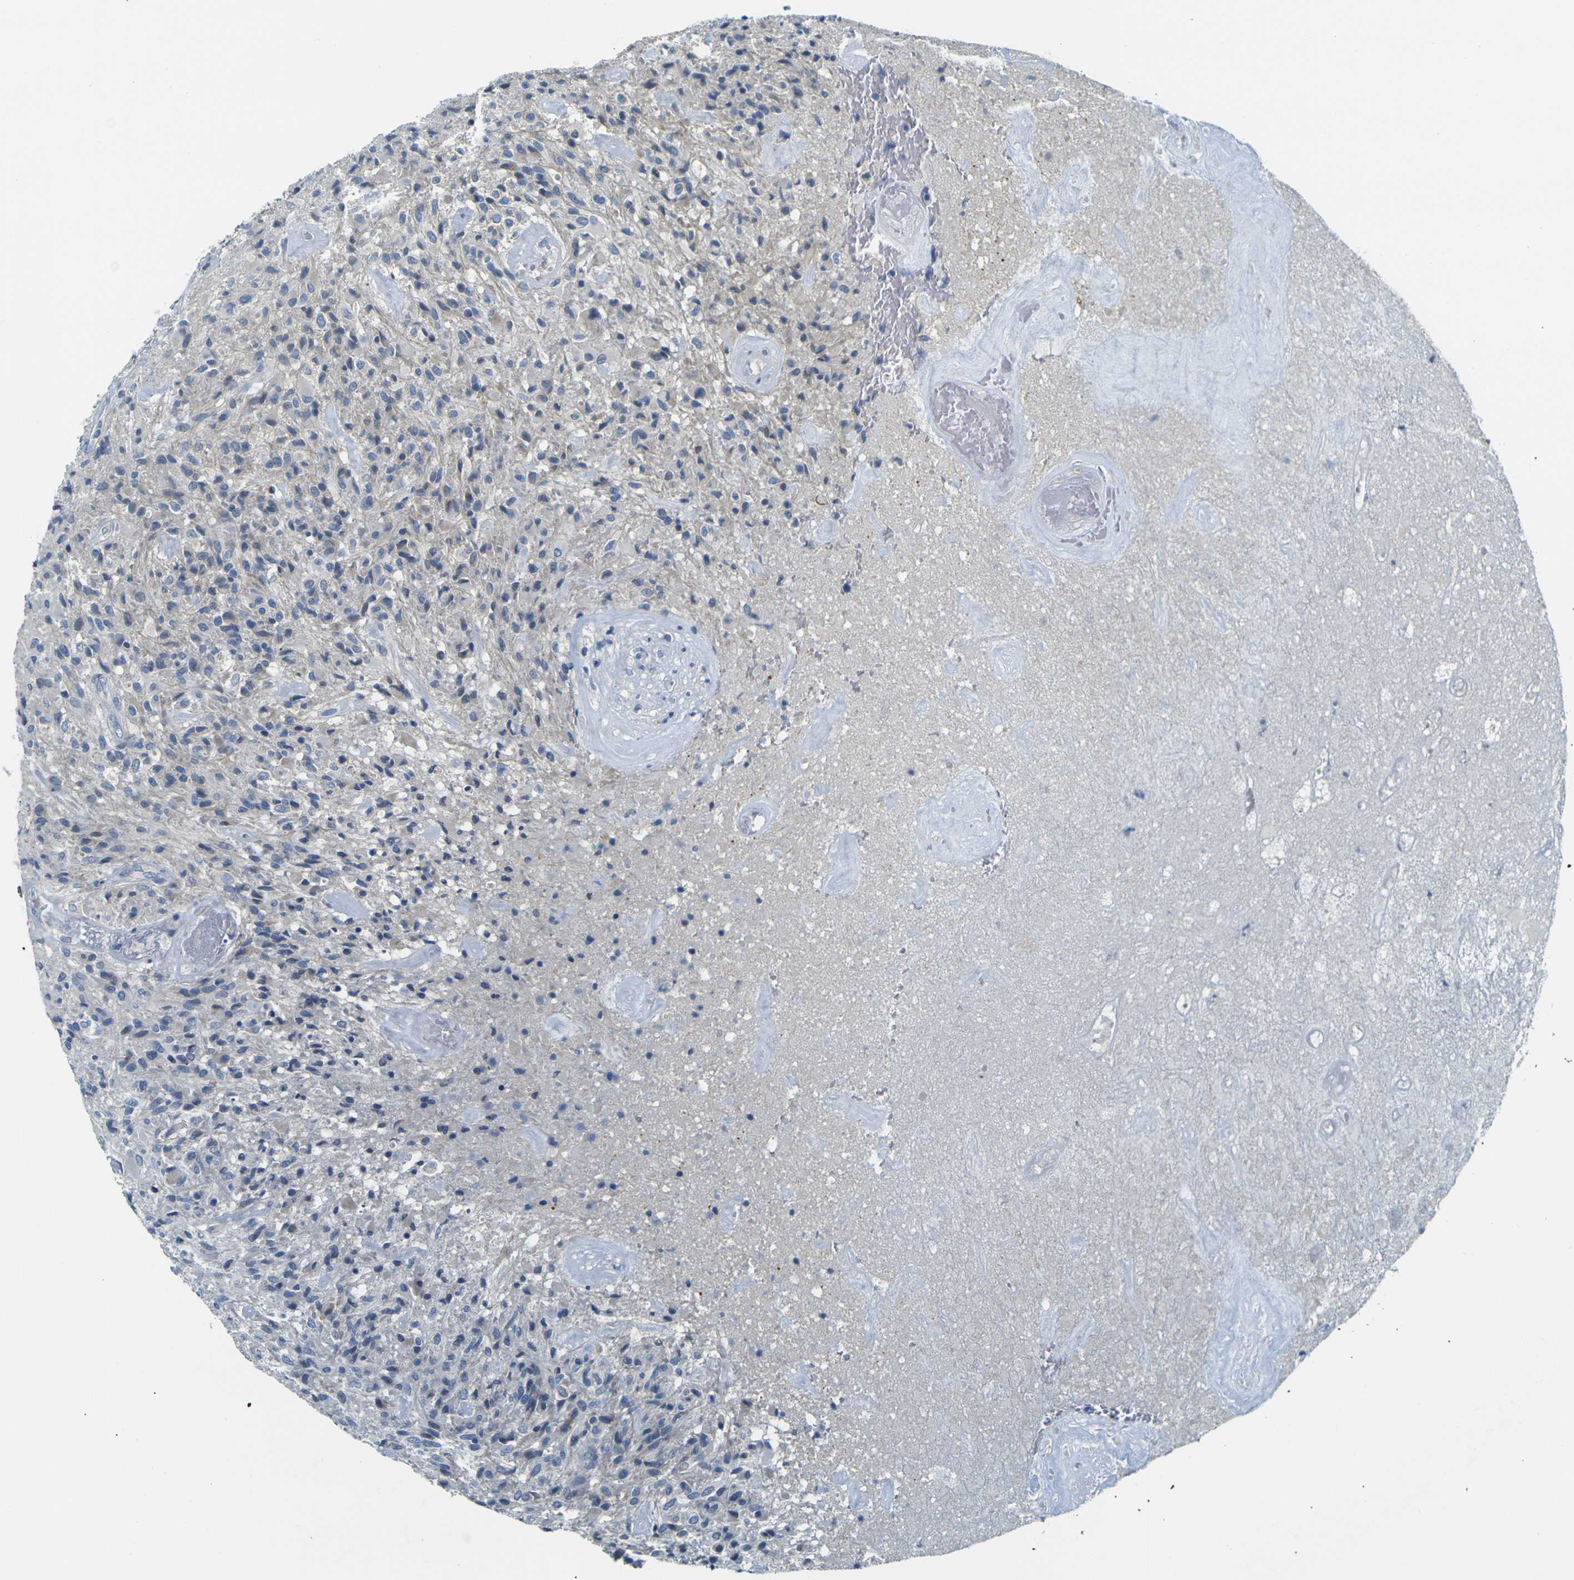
{"staining": {"intensity": "negative", "quantity": "none", "location": "none"}, "tissue": "glioma", "cell_type": "Tumor cells", "image_type": "cancer", "snomed": [{"axis": "morphology", "description": "Glioma, malignant, High grade"}, {"axis": "topography", "description": "Brain"}], "caption": "A photomicrograph of malignant glioma (high-grade) stained for a protein displays no brown staining in tumor cells.", "gene": "SHISAL2B", "patient": {"sex": "male", "age": 71}}